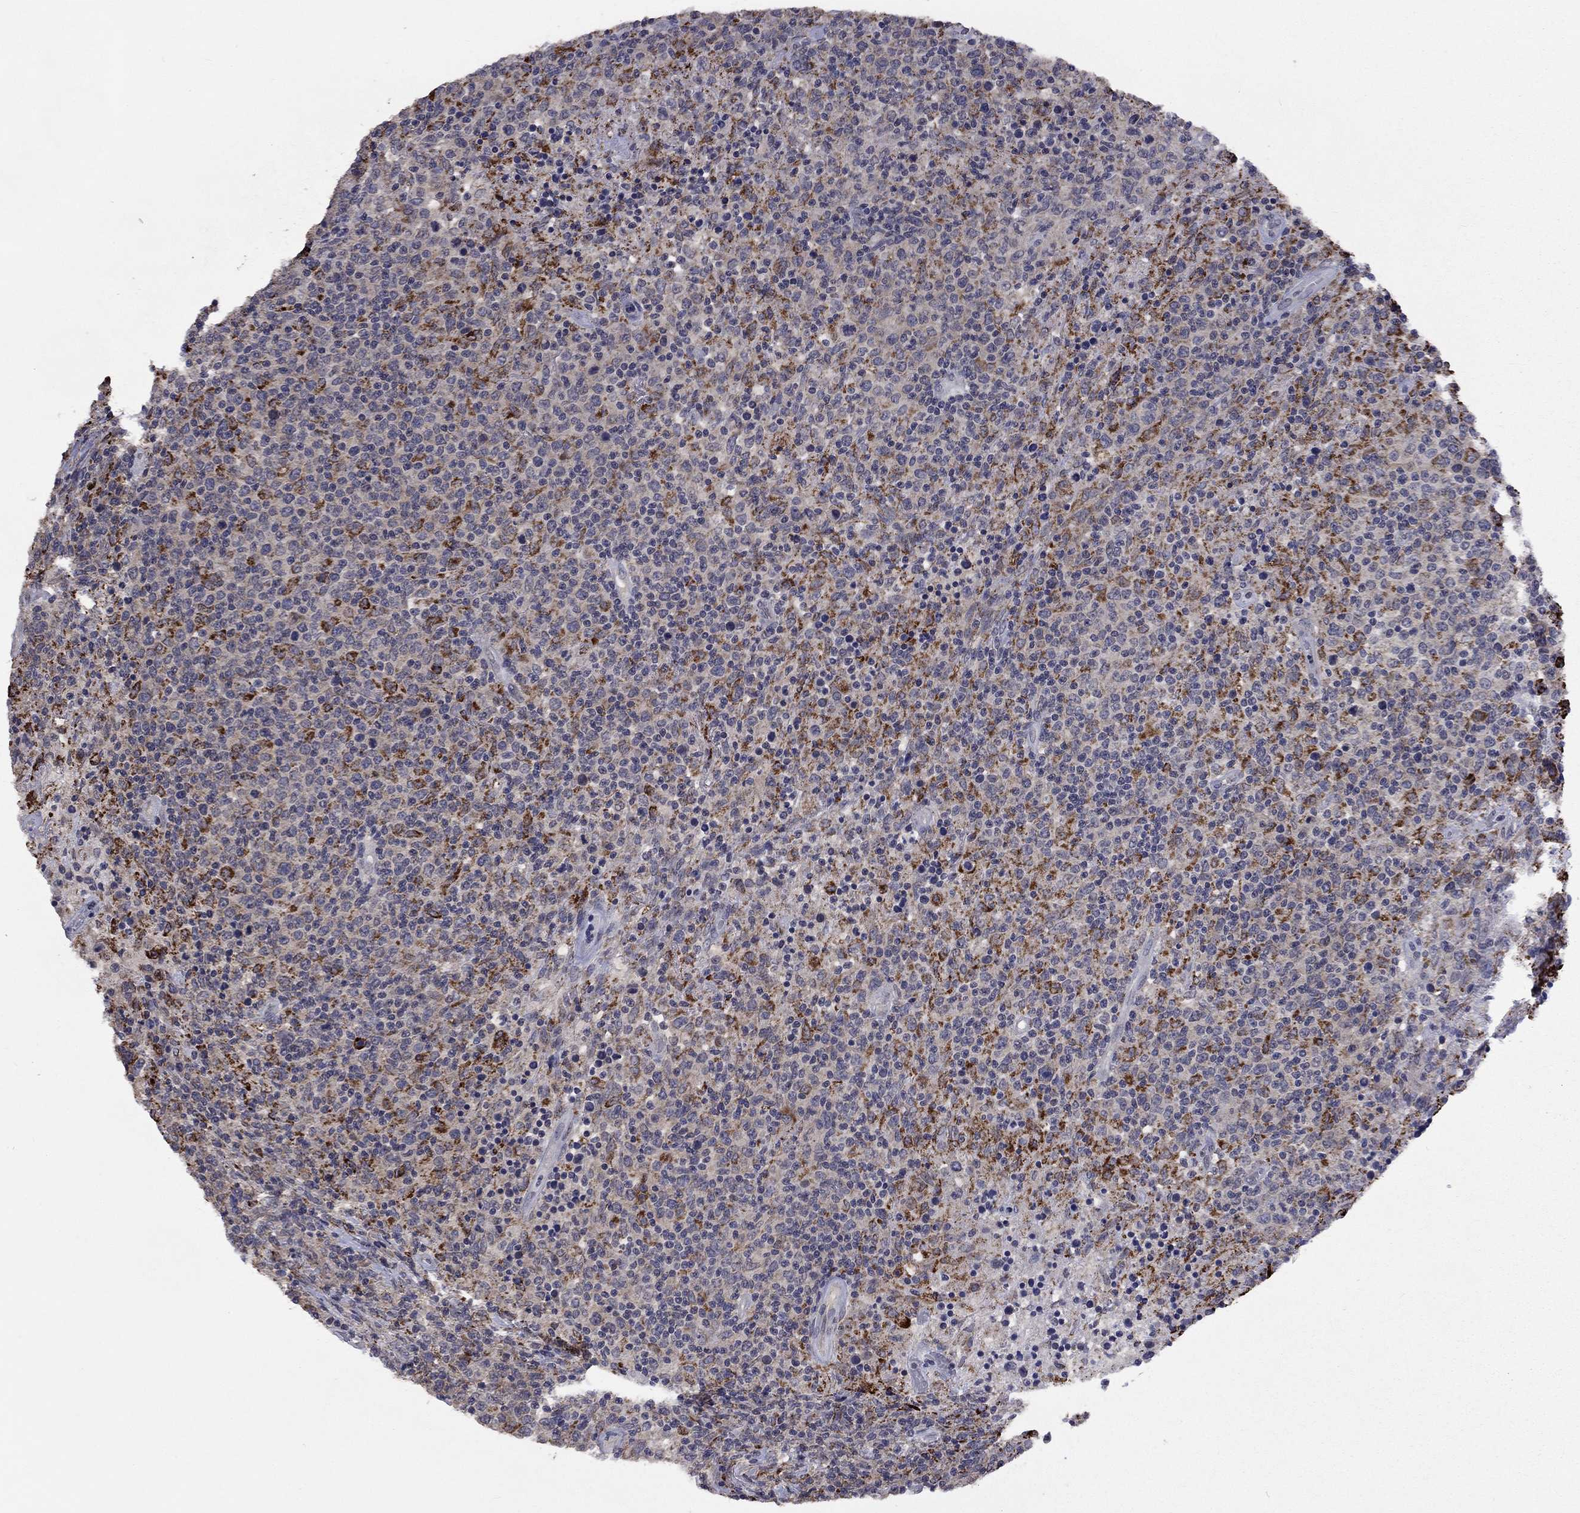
{"staining": {"intensity": "strong", "quantity": "25%-75%", "location": "cytoplasmic/membranous"}, "tissue": "lymphoma", "cell_type": "Tumor cells", "image_type": "cancer", "snomed": [{"axis": "morphology", "description": "Malignant lymphoma, non-Hodgkin's type, High grade"}, {"axis": "topography", "description": "Lung"}], "caption": "Human lymphoma stained with a protein marker shows strong staining in tumor cells.", "gene": "SPATA33", "patient": {"sex": "male", "age": 79}}